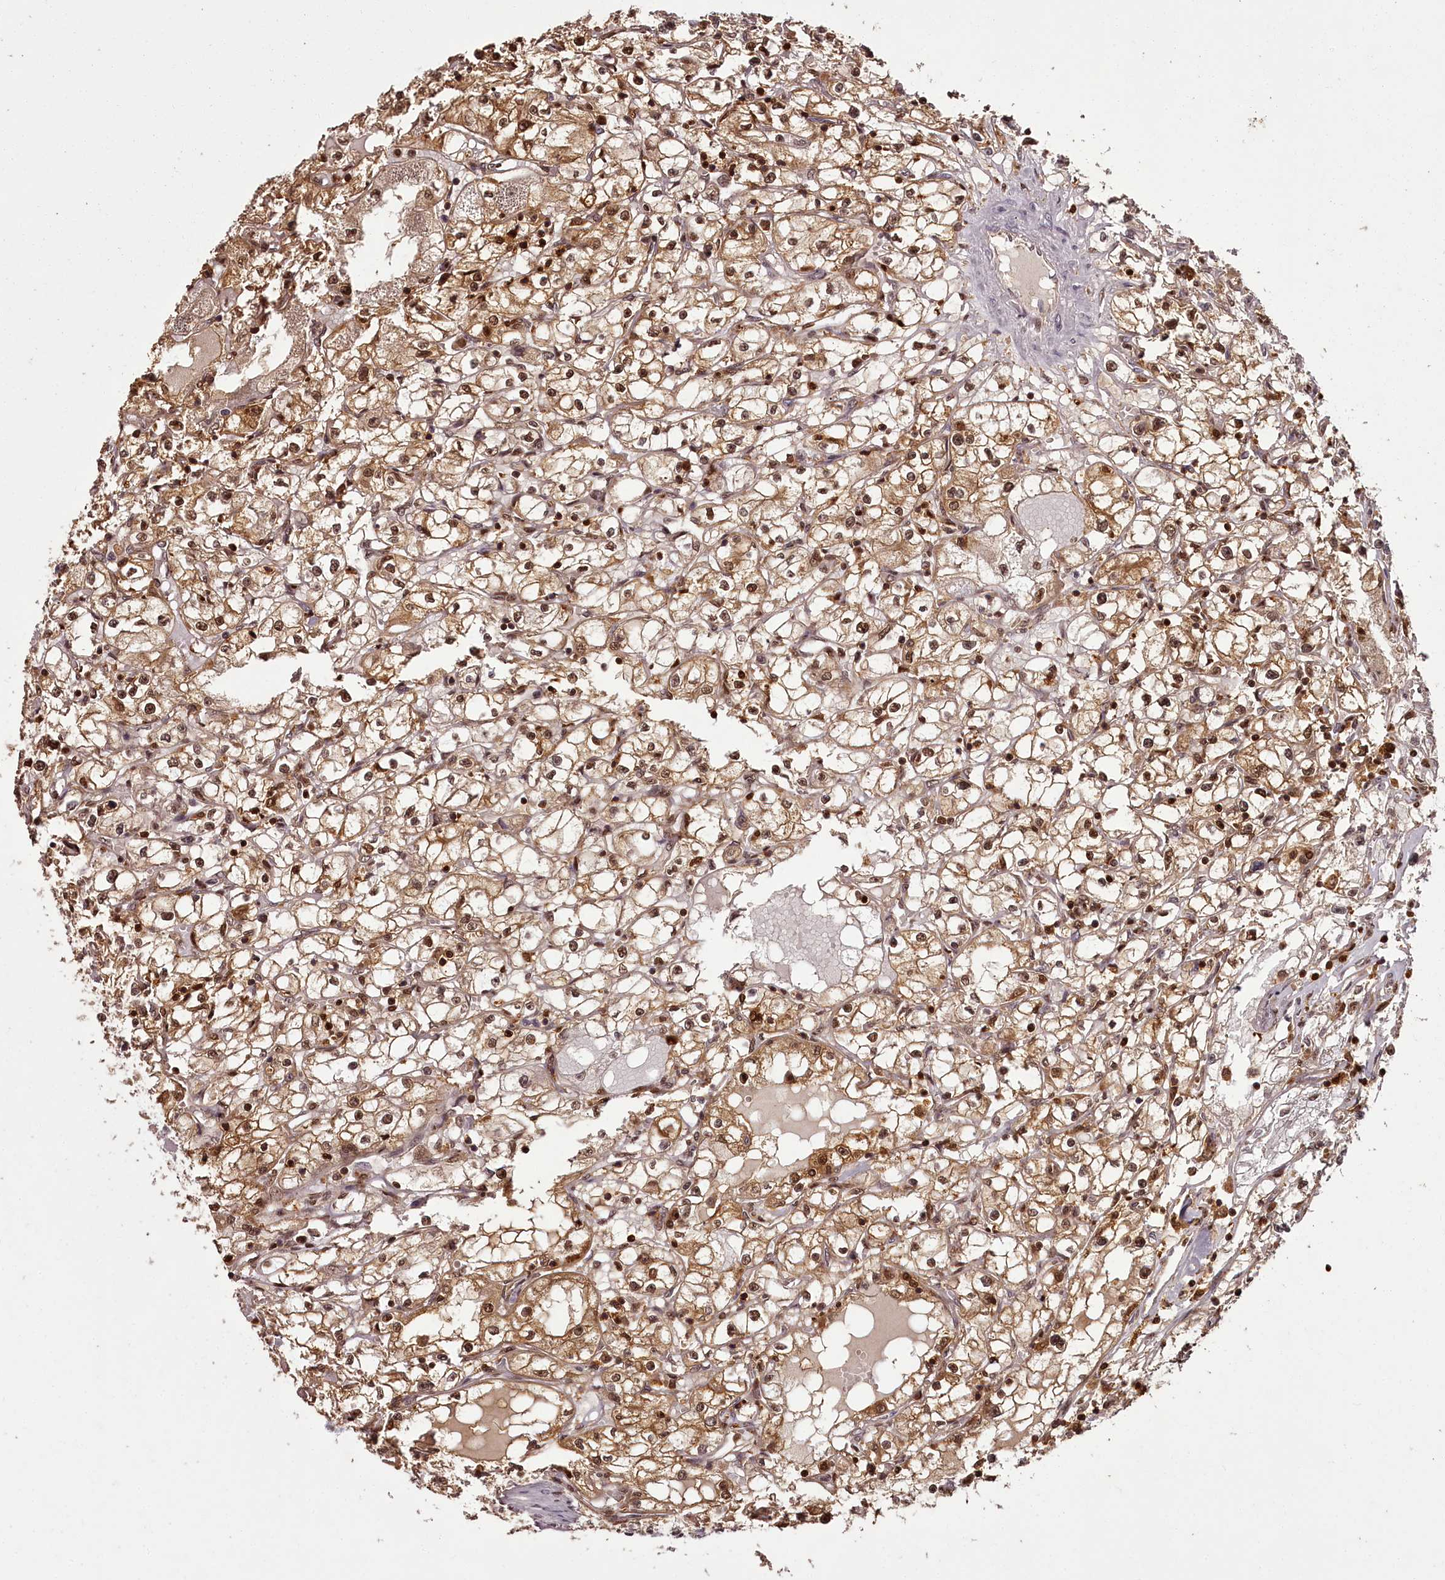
{"staining": {"intensity": "moderate", "quantity": ">75%", "location": "cytoplasmic/membranous,nuclear"}, "tissue": "renal cancer", "cell_type": "Tumor cells", "image_type": "cancer", "snomed": [{"axis": "morphology", "description": "Adenocarcinoma, NOS"}, {"axis": "topography", "description": "Kidney"}], "caption": "IHC micrograph of renal cancer stained for a protein (brown), which shows medium levels of moderate cytoplasmic/membranous and nuclear staining in approximately >75% of tumor cells.", "gene": "NPRL2", "patient": {"sex": "male", "age": 56}}